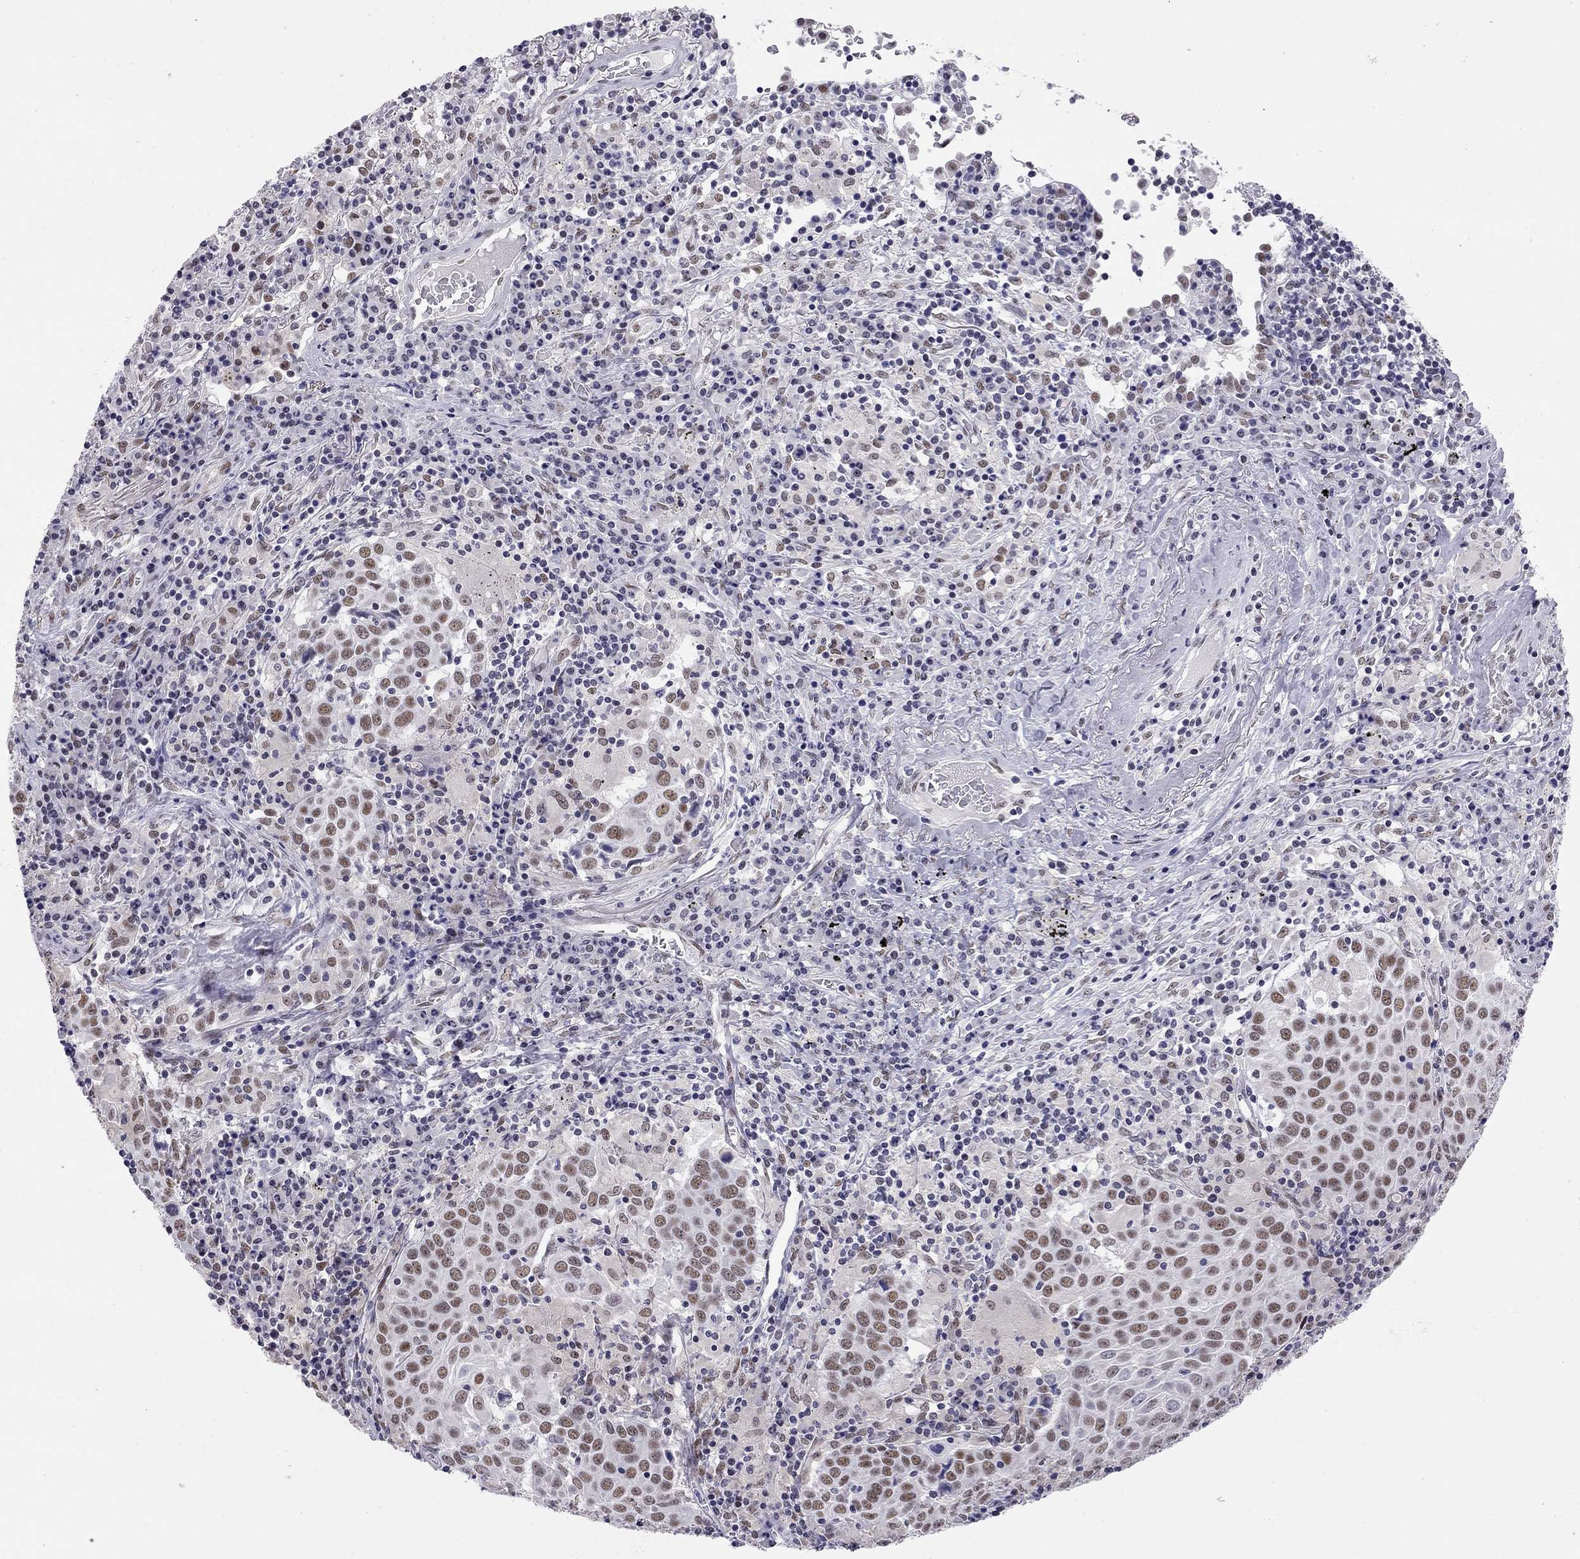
{"staining": {"intensity": "moderate", "quantity": ">75%", "location": "nuclear"}, "tissue": "lung cancer", "cell_type": "Tumor cells", "image_type": "cancer", "snomed": [{"axis": "morphology", "description": "Squamous cell carcinoma, NOS"}, {"axis": "topography", "description": "Lung"}], "caption": "Human squamous cell carcinoma (lung) stained for a protein (brown) shows moderate nuclear positive positivity in about >75% of tumor cells.", "gene": "DOT1L", "patient": {"sex": "male", "age": 57}}